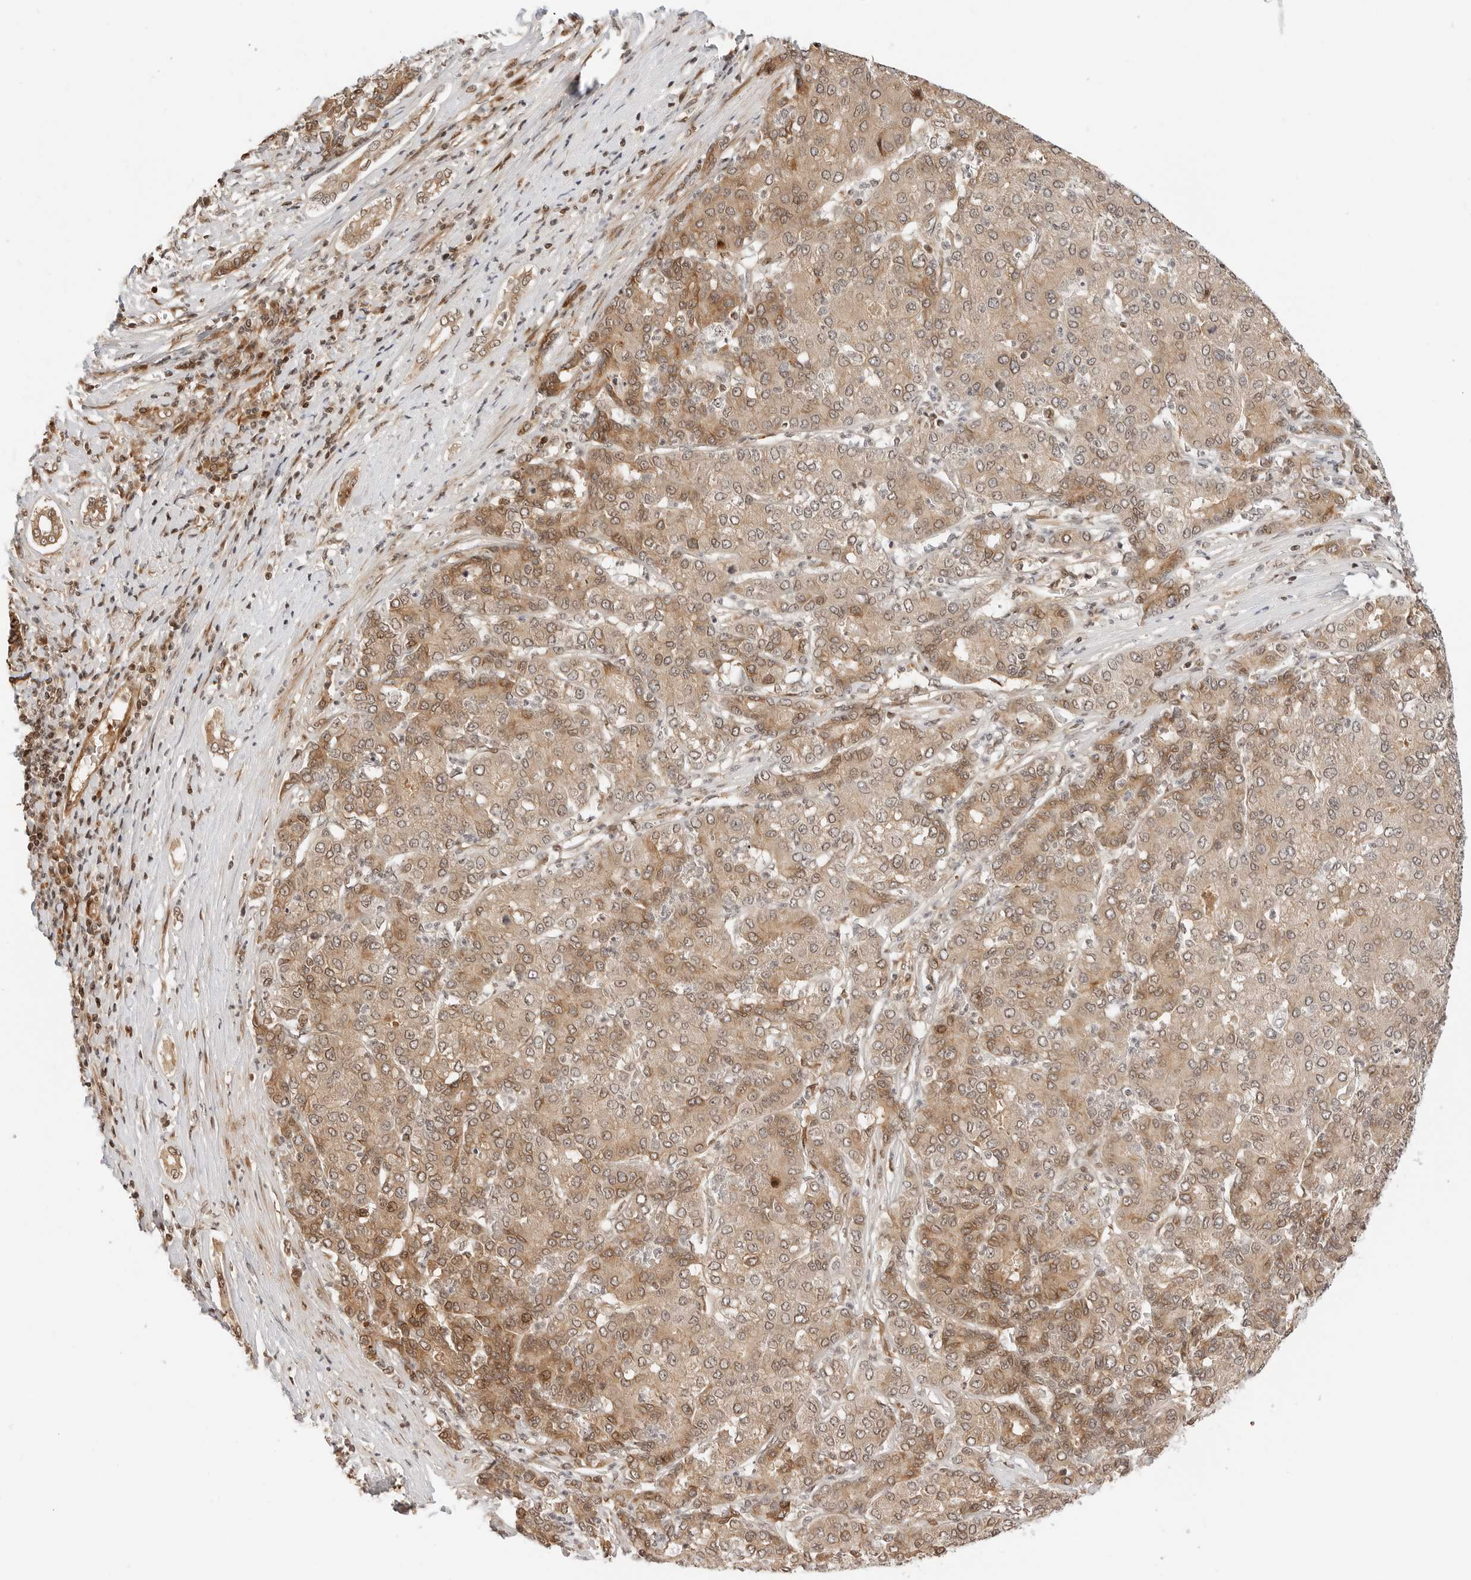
{"staining": {"intensity": "weak", "quantity": ">75%", "location": "cytoplasmic/membranous,nuclear"}, "tissue": "liver cancer", "cell_type": "Tumor cells", "image_type": "cancer", "snomed": [{"axis": "morphology", "description": "Carcinoma, Hepatocellular, NOS"}, {"axis": "topography", "description": "Liver"}], "caption": "DAB (3,3'-diaminobenzidine) immunohistochemical staining of human hepatocellular carcinoma (liver) exhibits weak cytoplasmic/membranous and nuclear protein staining in approximately >75% of tumor cells.", "gene": "GEM", "patient": {"sex": "male", "age": 65}}